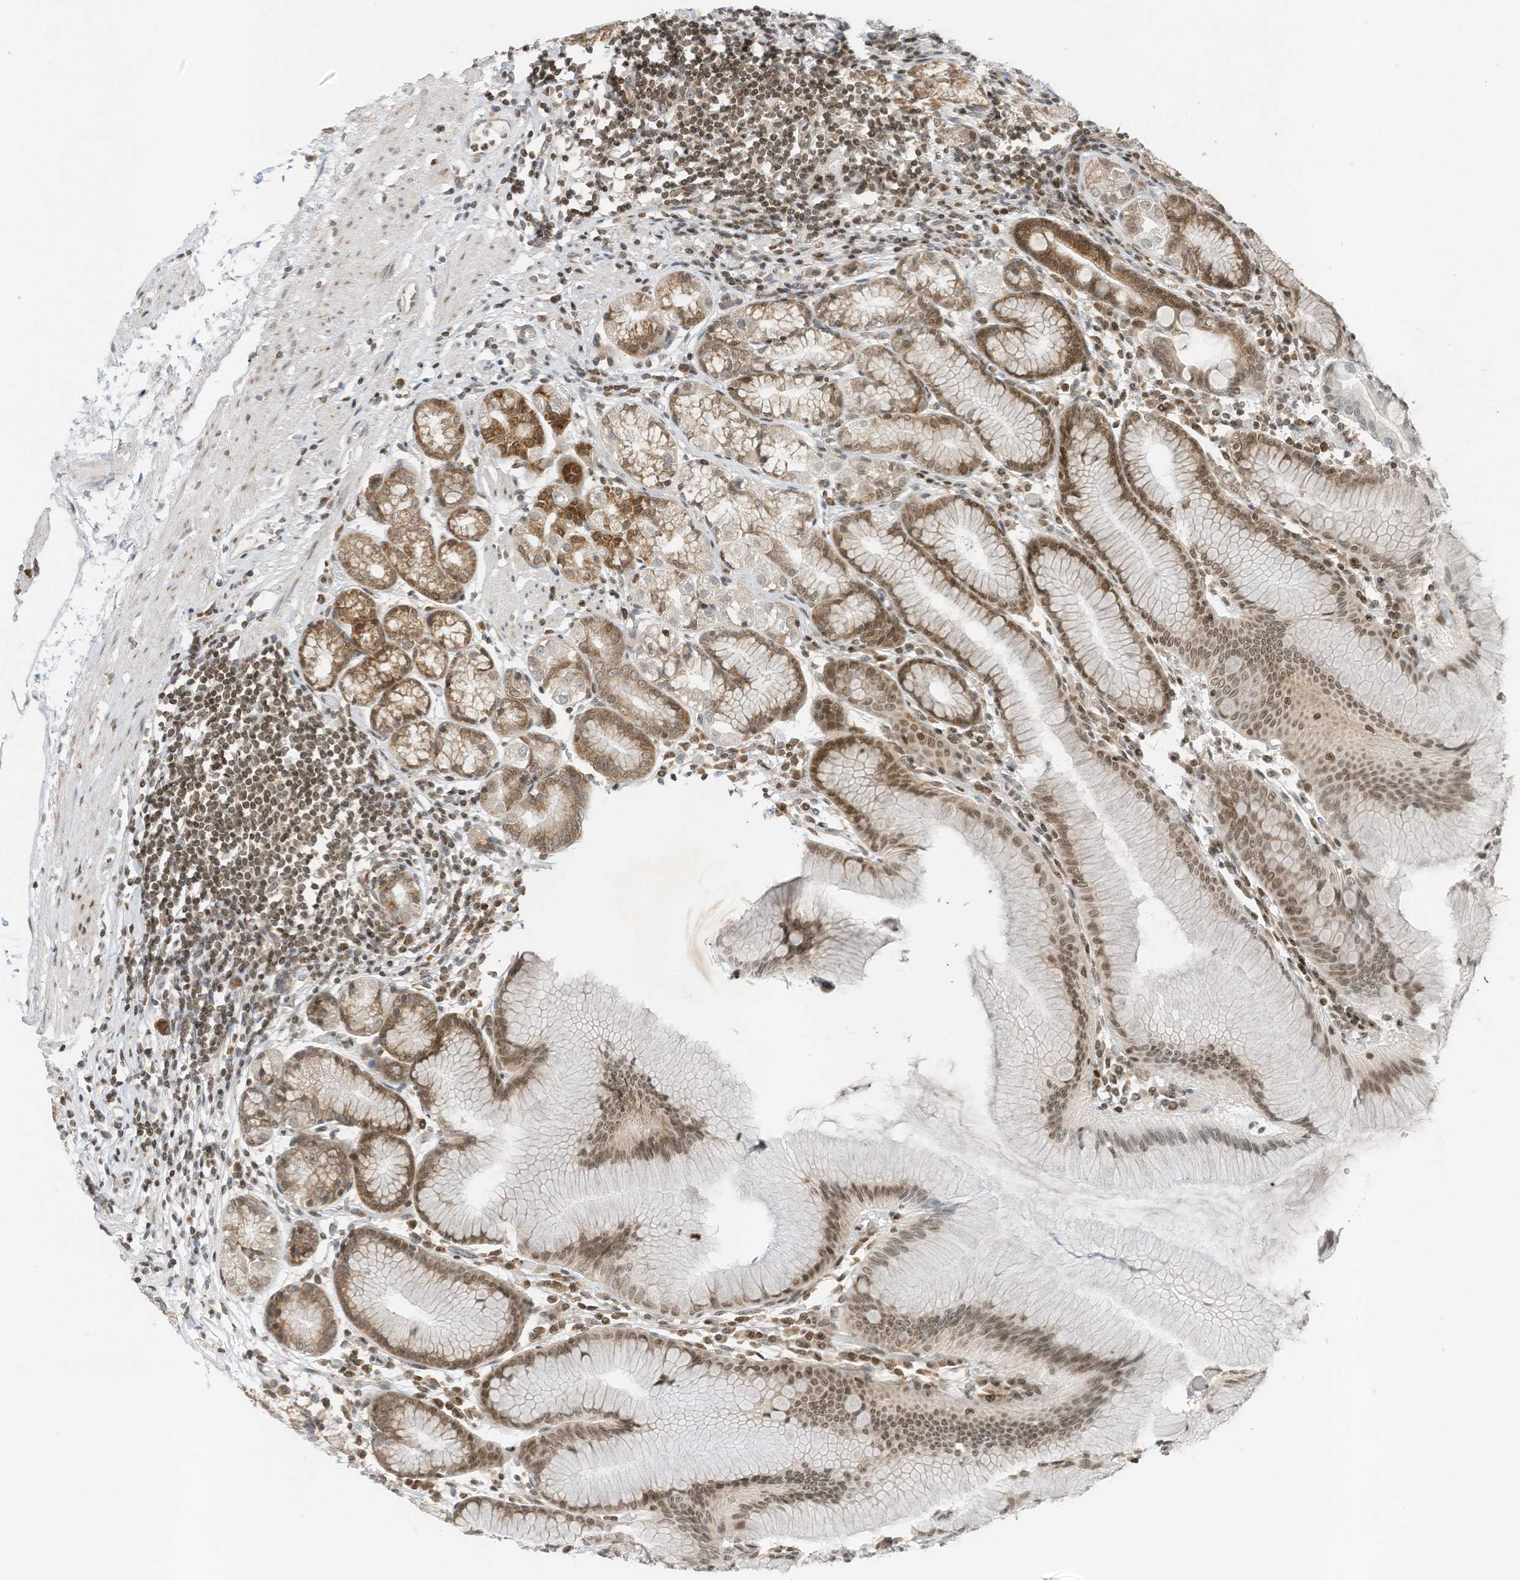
{"staining": {"intensity": "moderate", "quantity": ">75%", "location": "cytoplasmic/membranous,nuclear"}, "tissue": "stomach", "cell_type": "Glandular cells", "image_type": "normal", "snomed": [{"axis": "morphology", "description": "Normal tissue, NOS"}, {"axis": "topography", "description": "Stomach"}], "caption": "Protein expression by immunohistochemistry (IHC) shows moderate cytoplasmic/membranous,nuclear positivity in approximately >75% of glandular cells in benign stomach. (DAB (3,3'-diaminobenzidine) IHC, brown staining for protein, blue staining for nuclei).", "gene": "EDF1", "patient": {"sex": "female", "age": 57}}